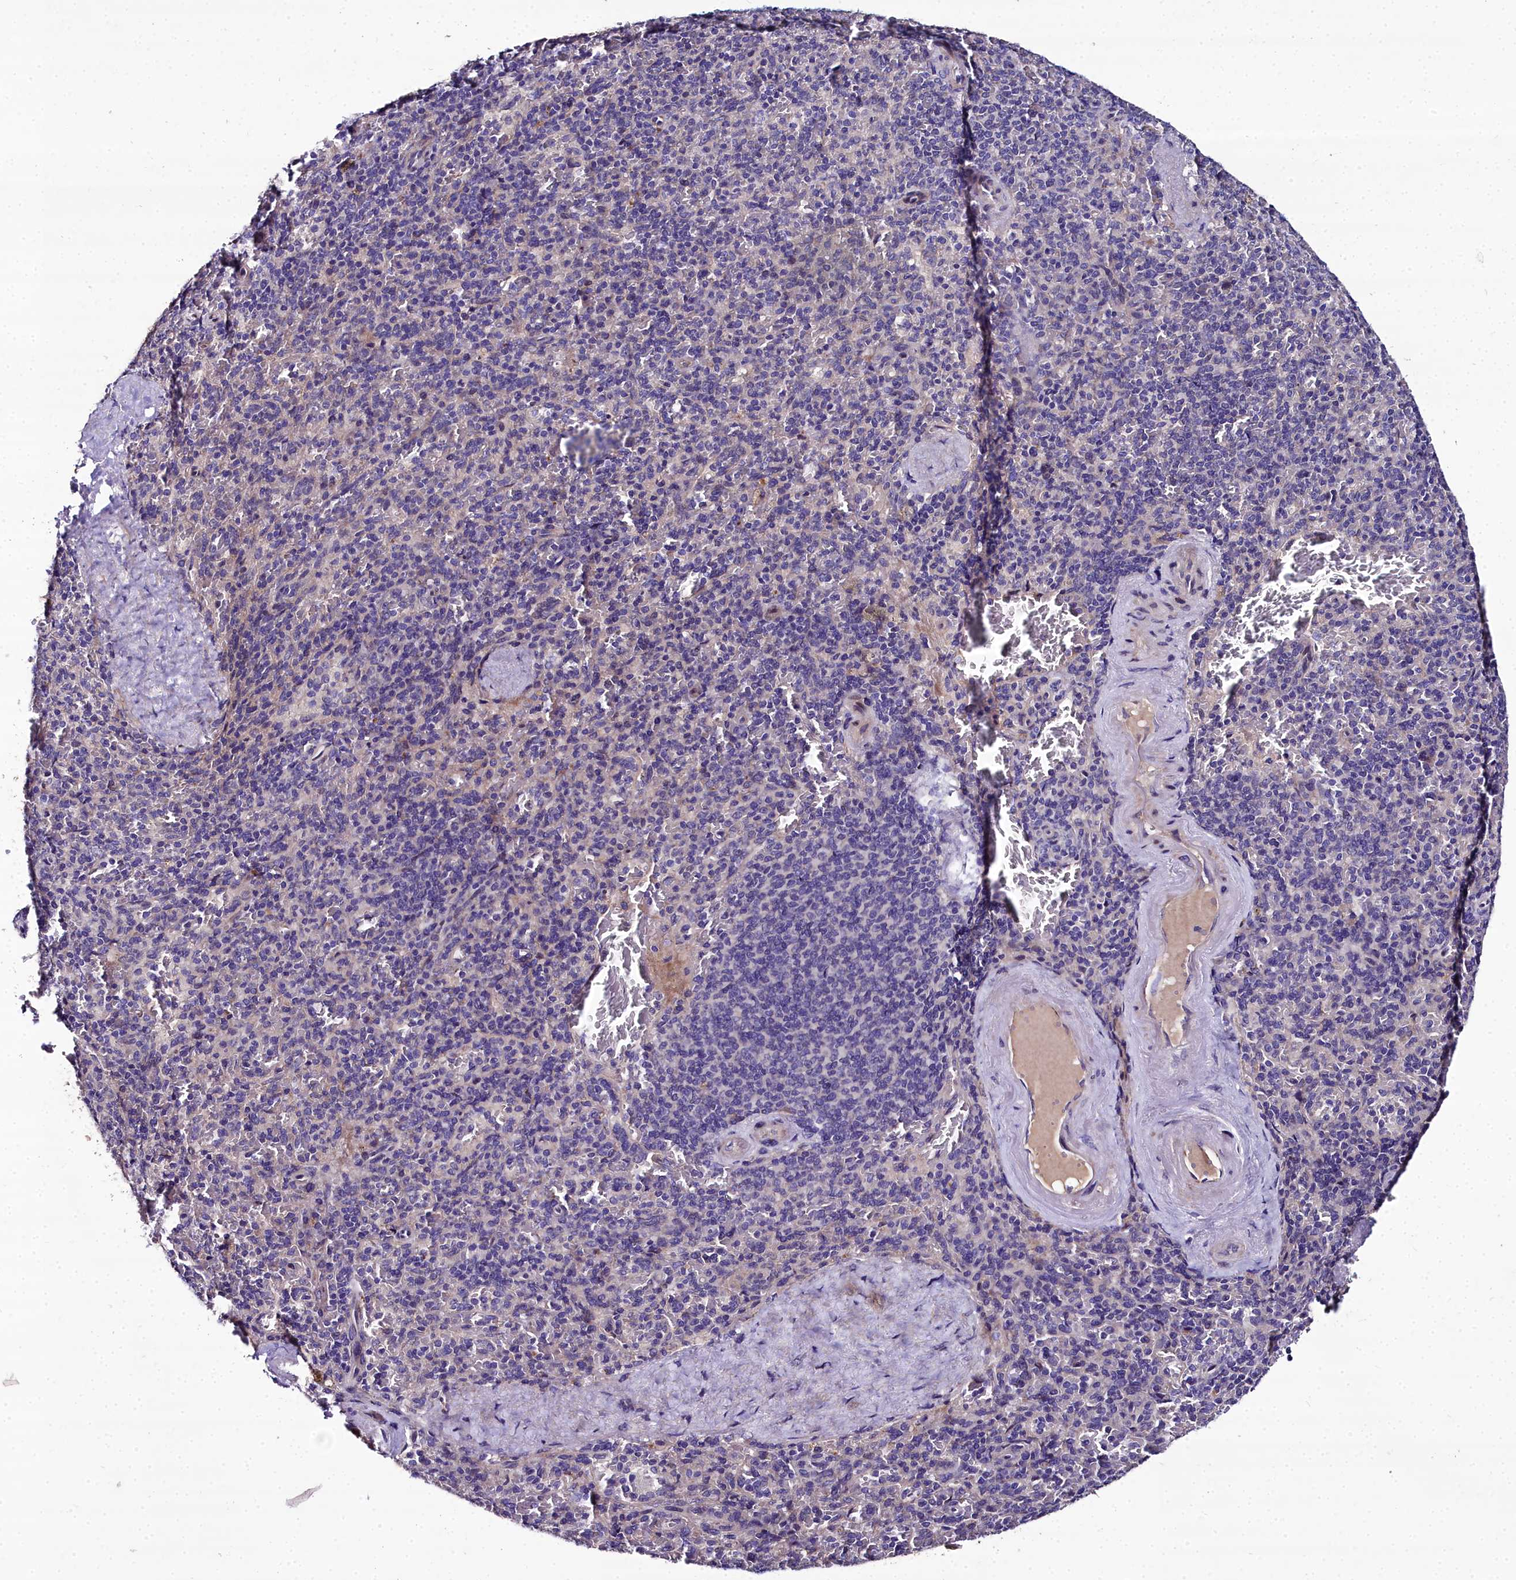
{"staining": {"intensity": "negative", "quantity": "none", "location": "none"}, "tissue": "spleen", "cell_type": "Cells in red pulp", "image_type": "normal", "snomed": [{"axis": "morphology", "description": "Normal tissue, NOS"}, {"axis": "topography", "description": "Spleen"}], "caption": "A micrograph of spleen stained for a protein exhibits no brown staining in cells in red pulp. (IHC, brightfield microscopy, high magnification).", "gene": "NT5M", "patient": {"sex": "male", "age": 82}}